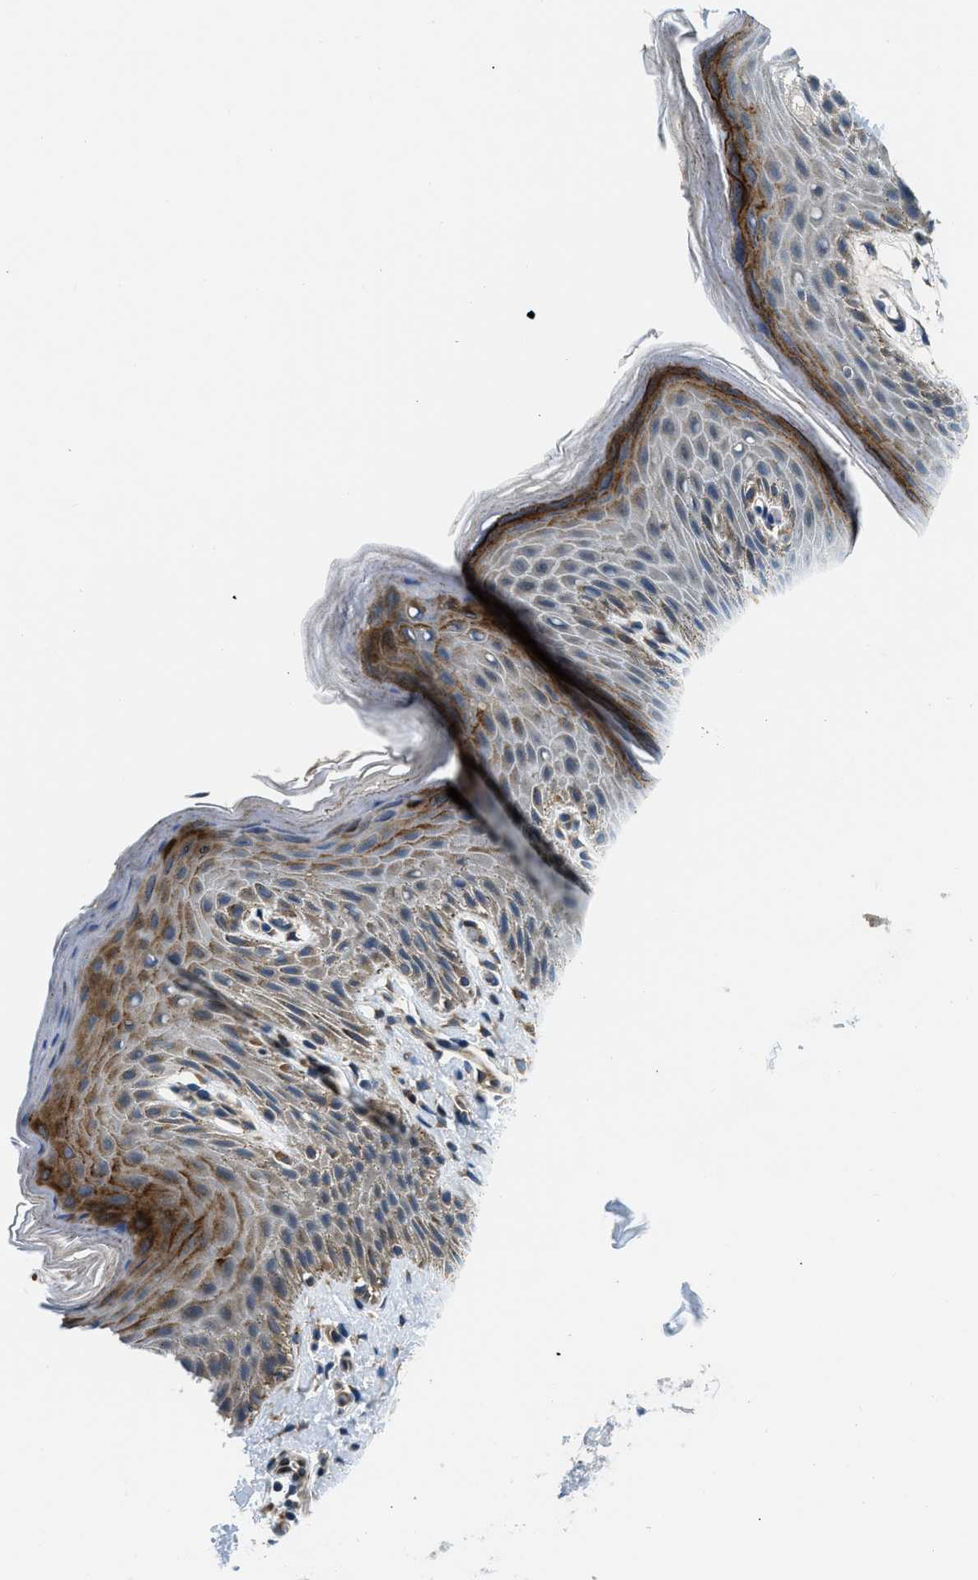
{"staining": {"intensity": "moderate", "quantity": "<25%", "location": "cytoplasmic/membranous"}, "tissue": "skin", "cell_type": "Epidermal cells", "image_type": "normal", "snomed": [{"axis": "morphology", "description": "Normal tissue, NOS"}, {"axis": "topography", "description": "Anal"}], "caption": "Moderate cytoplasmic/membranous staining is seen in about <25% of epidermal cells in unremarkable skin.", "gene": "LPIN2", "patient": {"sex": "male", "age": 44}}